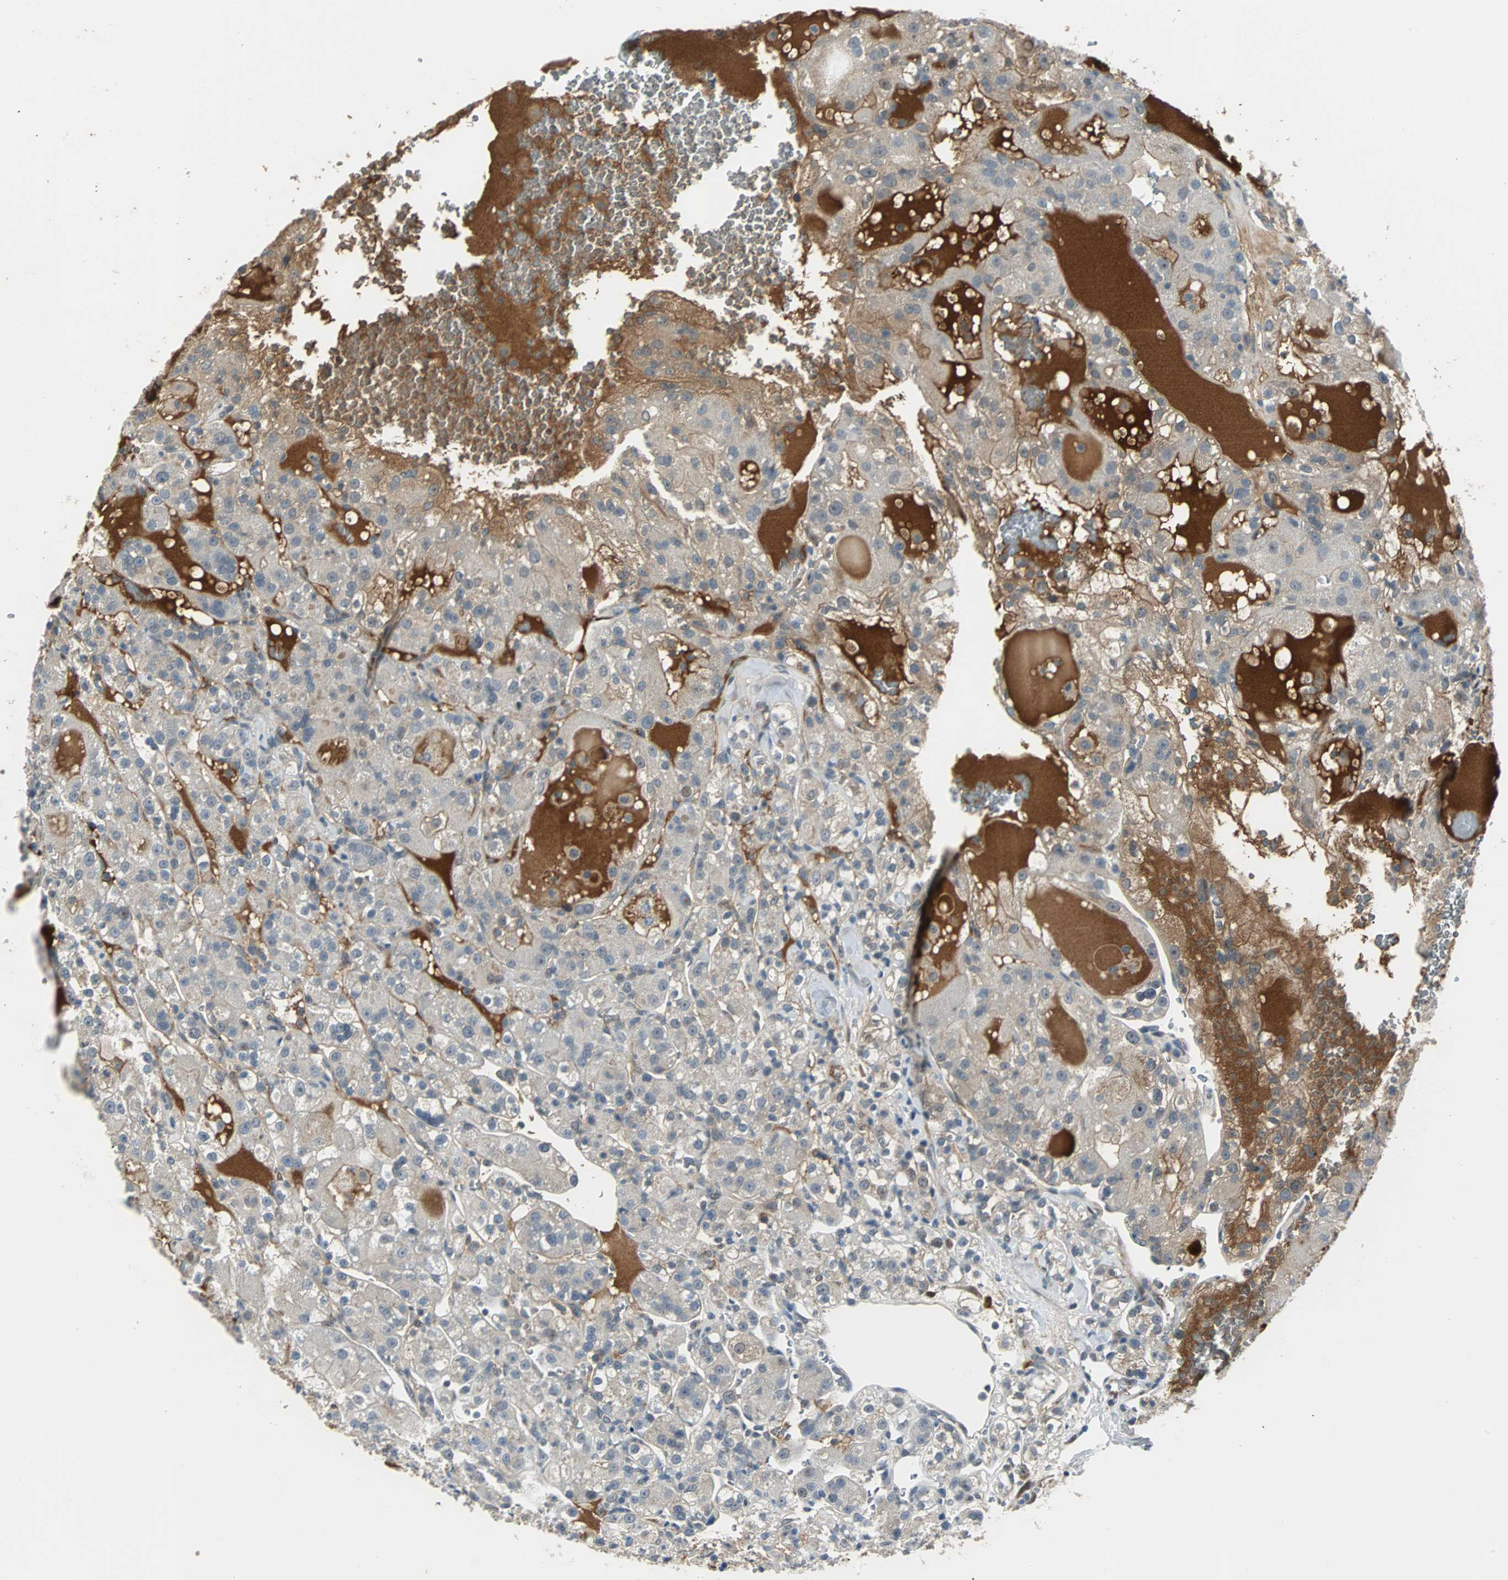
{"staining": {"intensity": "weak", "quantity": "25%-75%", "location": "cytoplasmic/membranous,nuclear"}, "tissue": "renal cancer", "cell_type": "Tumor cells", "image_type": "cancer", "snomed": [{"axis": "morphology", "description": "Normal tissue, NOS"}, {"axis": "morphology", "description": "Adenocarcinoma, NOS"}, {"axis": "topography", "description": "Kidney"}], "caption": "There is low levels of weak cytoplasmic/membranous and nuclear staining in tumor cells of renal cancer (adenocarcinoma), as demonstrated by immunohistochemical staining (brown color).", "gene": "FHL2", "patient": {"sex": "male", "age": 61}}